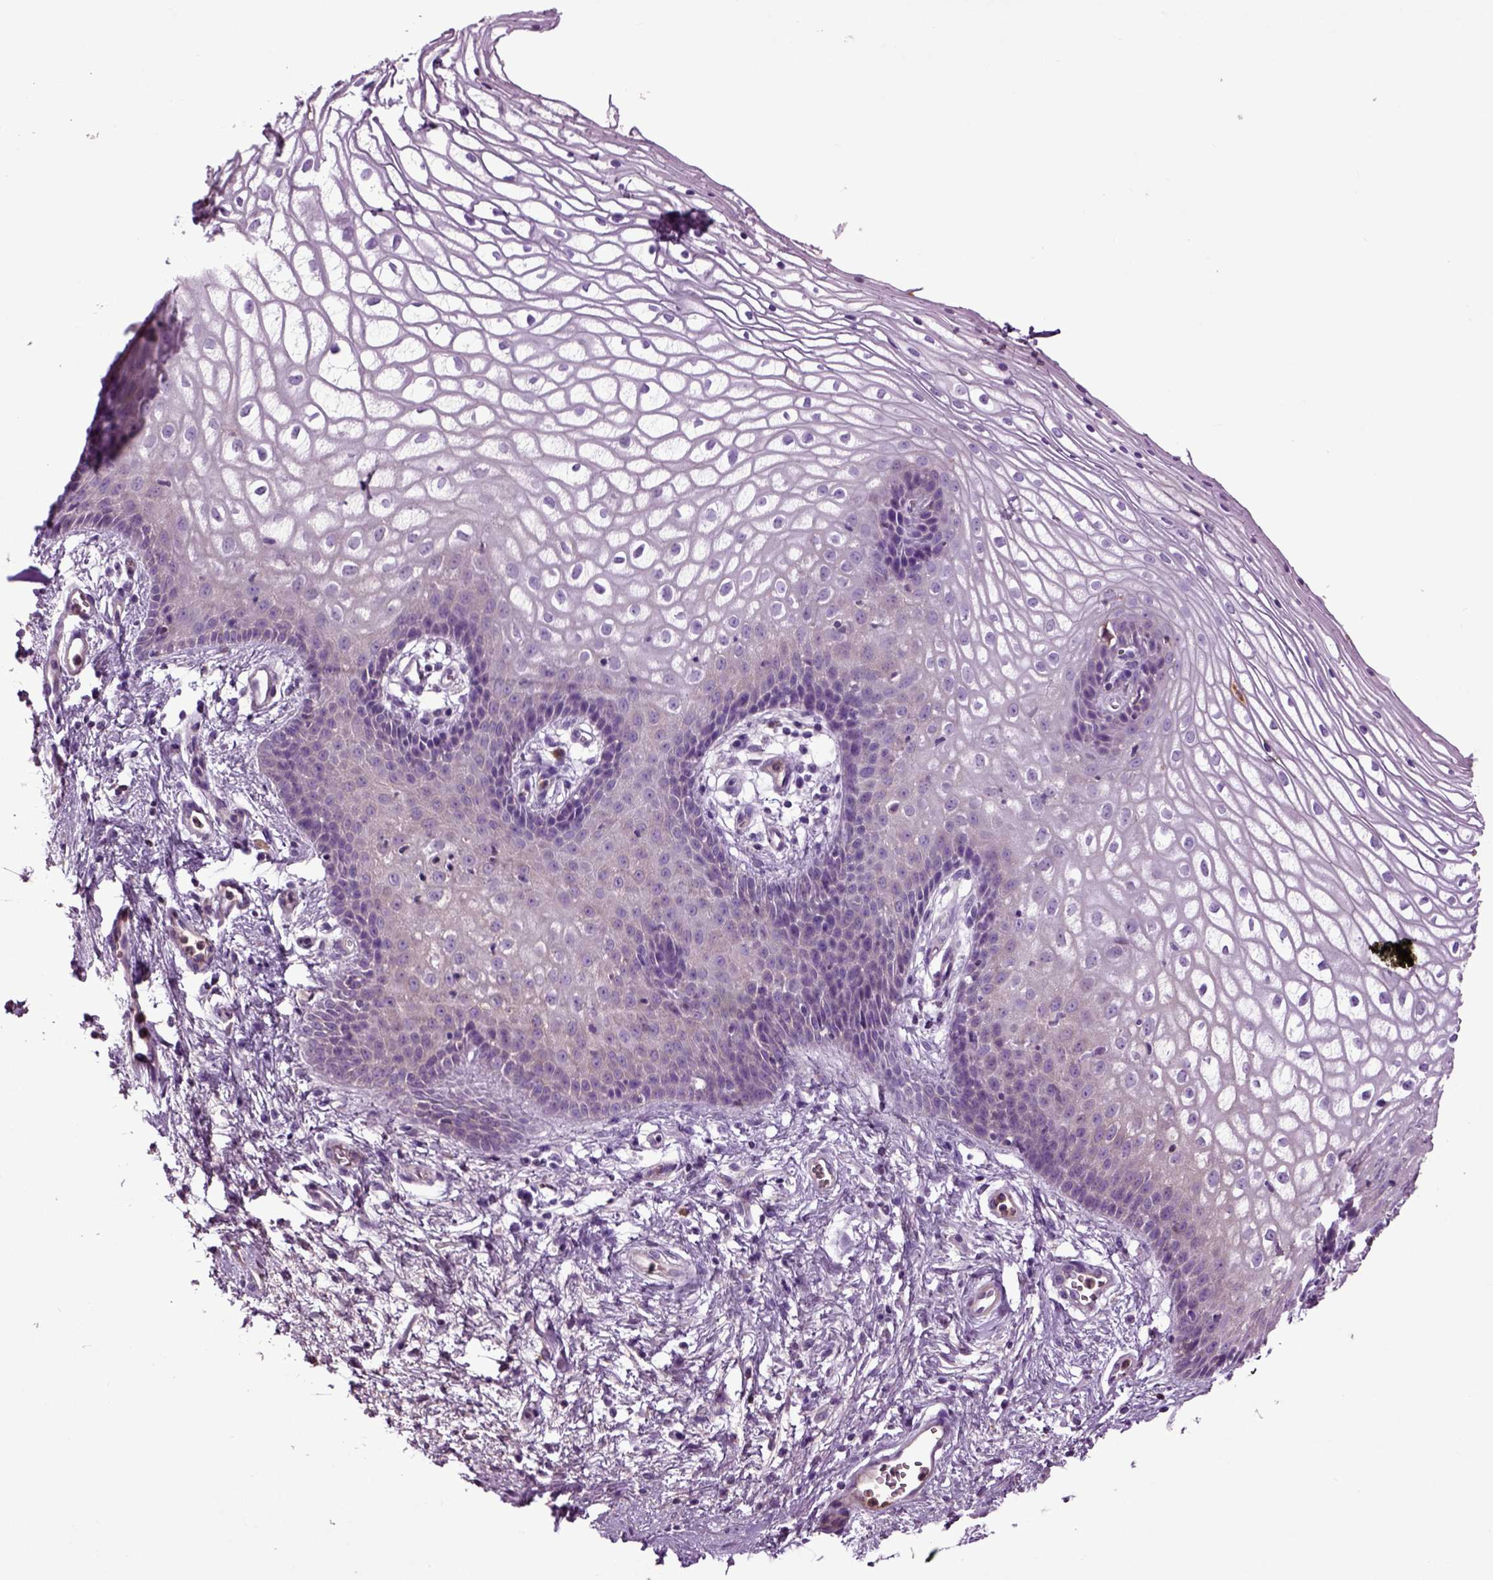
{"staining": {"intensity": "negative", "quantity": "none", "location": "none"}, "tissue": "vagina", "cell_type": "Squamous epithelial cells", "image_type": "normal", "snomed": [{"axis": "morphology", "description": "Normal tissue, NOS"}, {"axis": "topography", "description": "Vagina"}], "caption": "The histopathology image demonstrates no staining of squamous epithelial cells in benign vagina.", "gene": "SPON1", "patient": {"sex": "female", "age": 34}}